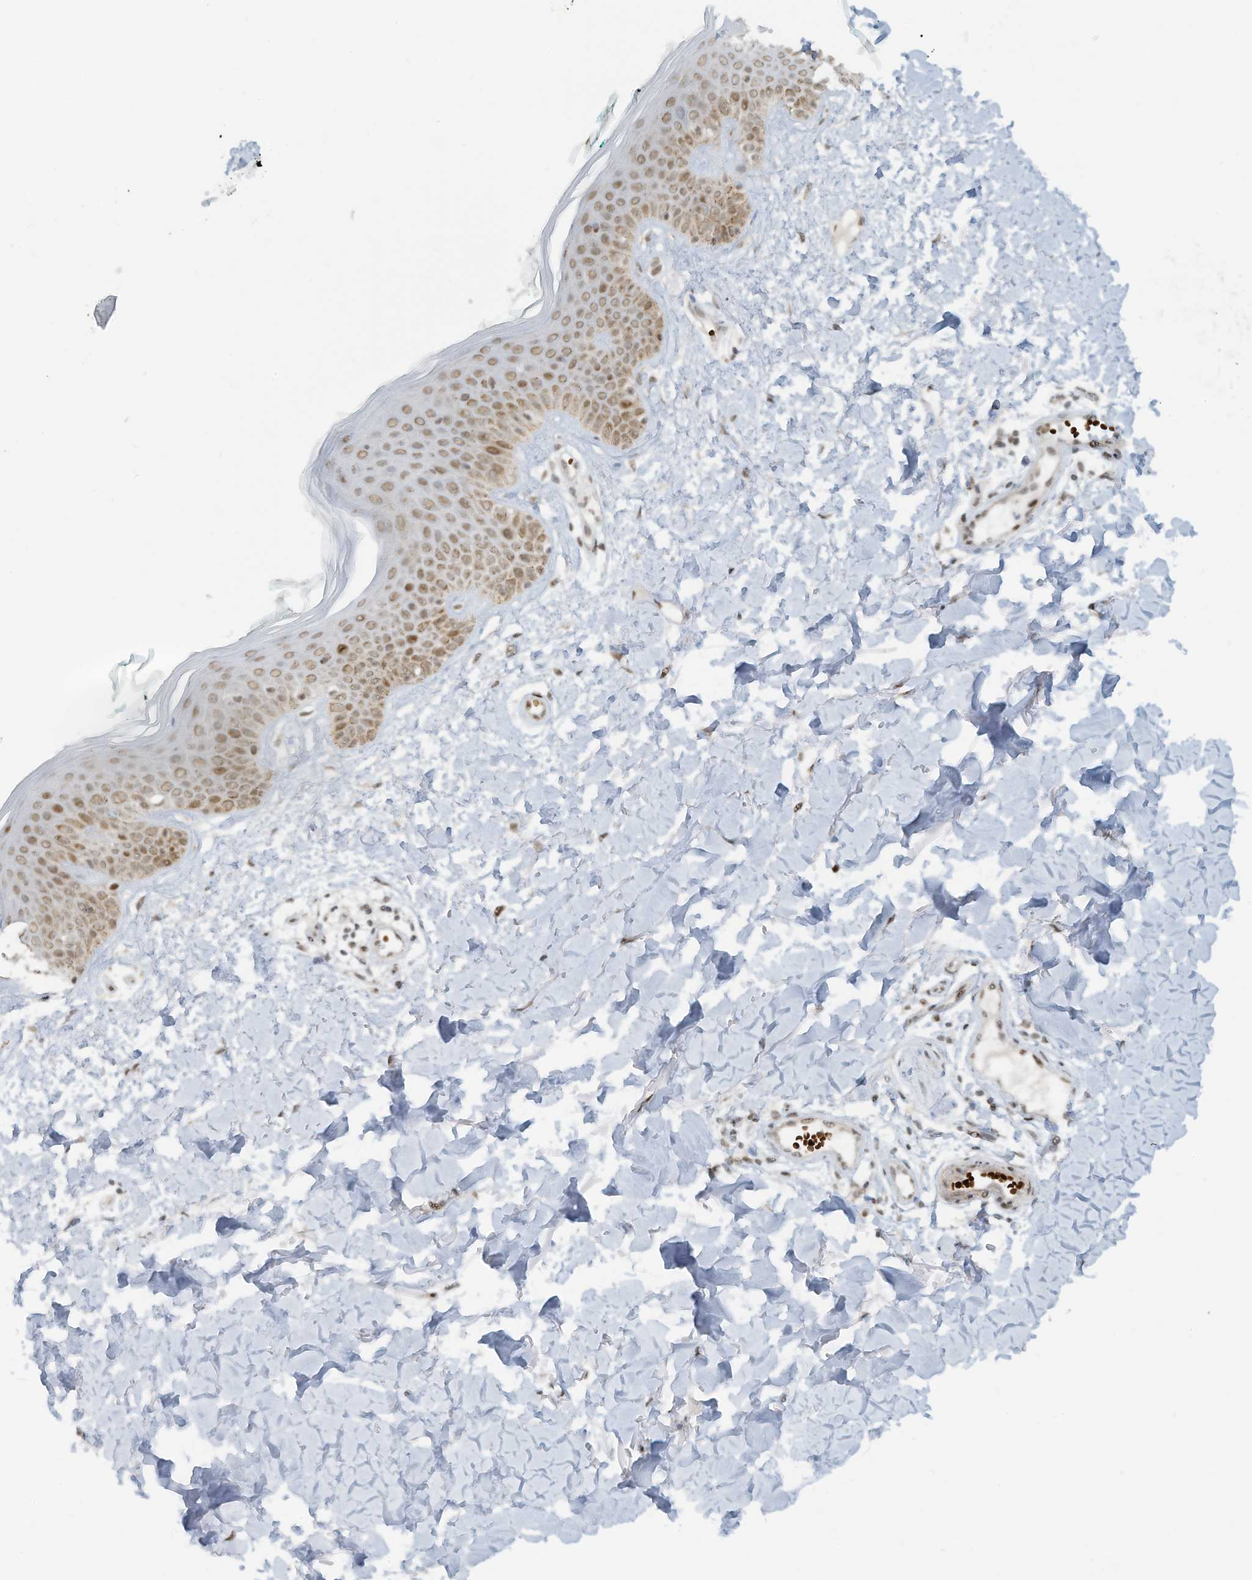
{"staining": {"intensity": "weak", "quantity": "<25%", "location": "cytoplasmic/membranous"}, "tissue": "skin", "cell_type": "Fibroblasts", "image_type": "normal", "snomed": [{"axis": "morphology", "description": "Normal tissue, NOS"}, {"axis": "topography", "description": "Skin"}], "caption": "IHC histopathology image of benign skin: human skin stained with DAB (3,3'-diaminobenzidine) displays no significant protein staining in fibroblasts. Nuclei are stained in blue.", "gene": "ECT2L", "patient": {"sex": "male", "age": 37}}